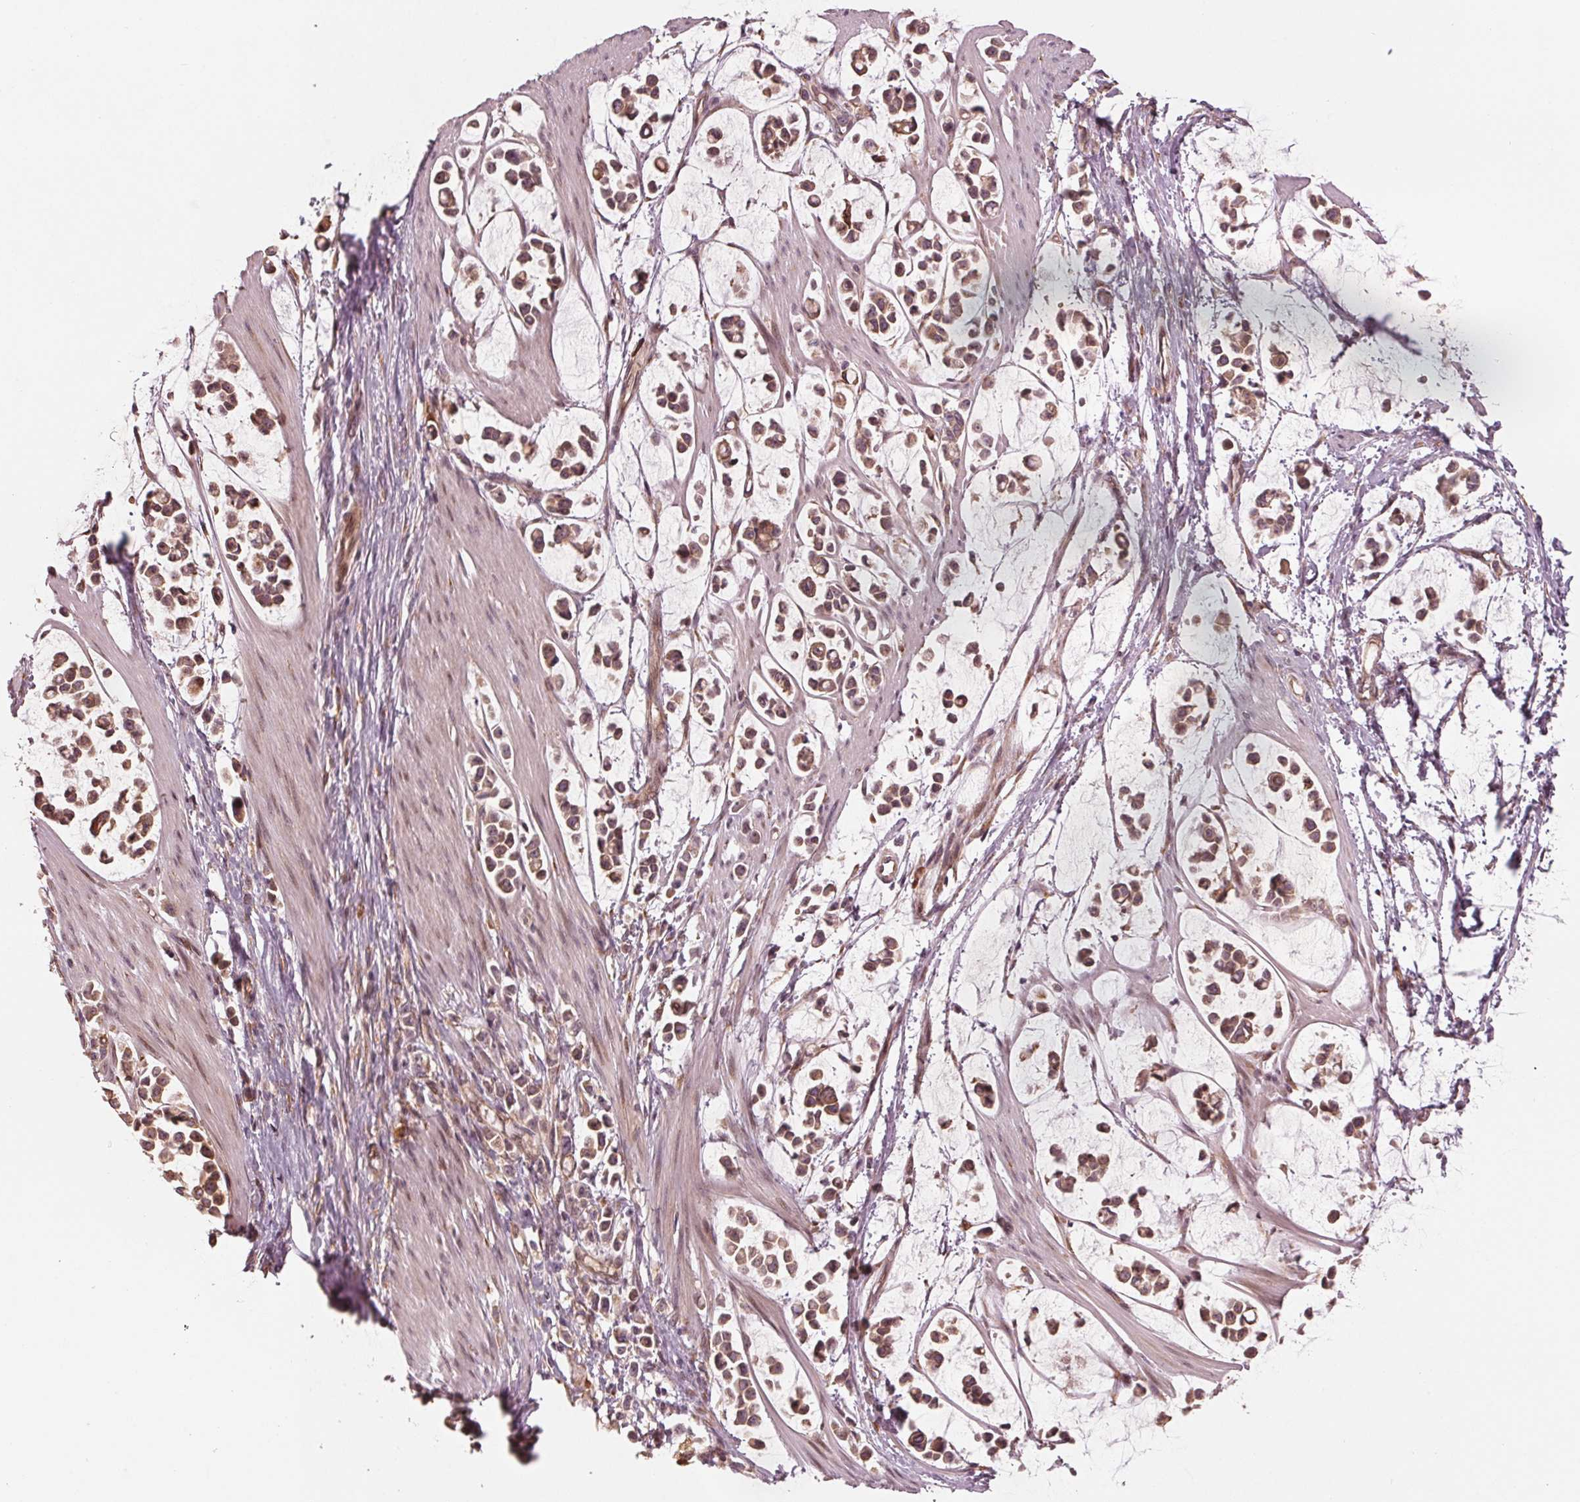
{"staining": {"intensity": "weak", "quantity": ">75%", "location": "cytoplasmic/membranous"}, "tissue": "stomach cancer", "cell_type": "Tumor cells", "image_type": "cancer", "snomed": [{"axis": "morphology", "description": "Adenocarcinoma, NOS"}, {"axis": "topography", "description": "Stomach"}], "caption": "Immunohistochemistry (IHC) photomicrograph of neoplastic tissue: human adenocarcinoma (stomach) stained using IHC shows low levels of weak protein expression localized specifically in the cytoplasmic/membranous of tumor cells, appearing as a cytoplasmic/membranous brown color.", "gene": "CMIP", "patient": {"sex": "male", "age": 82}}